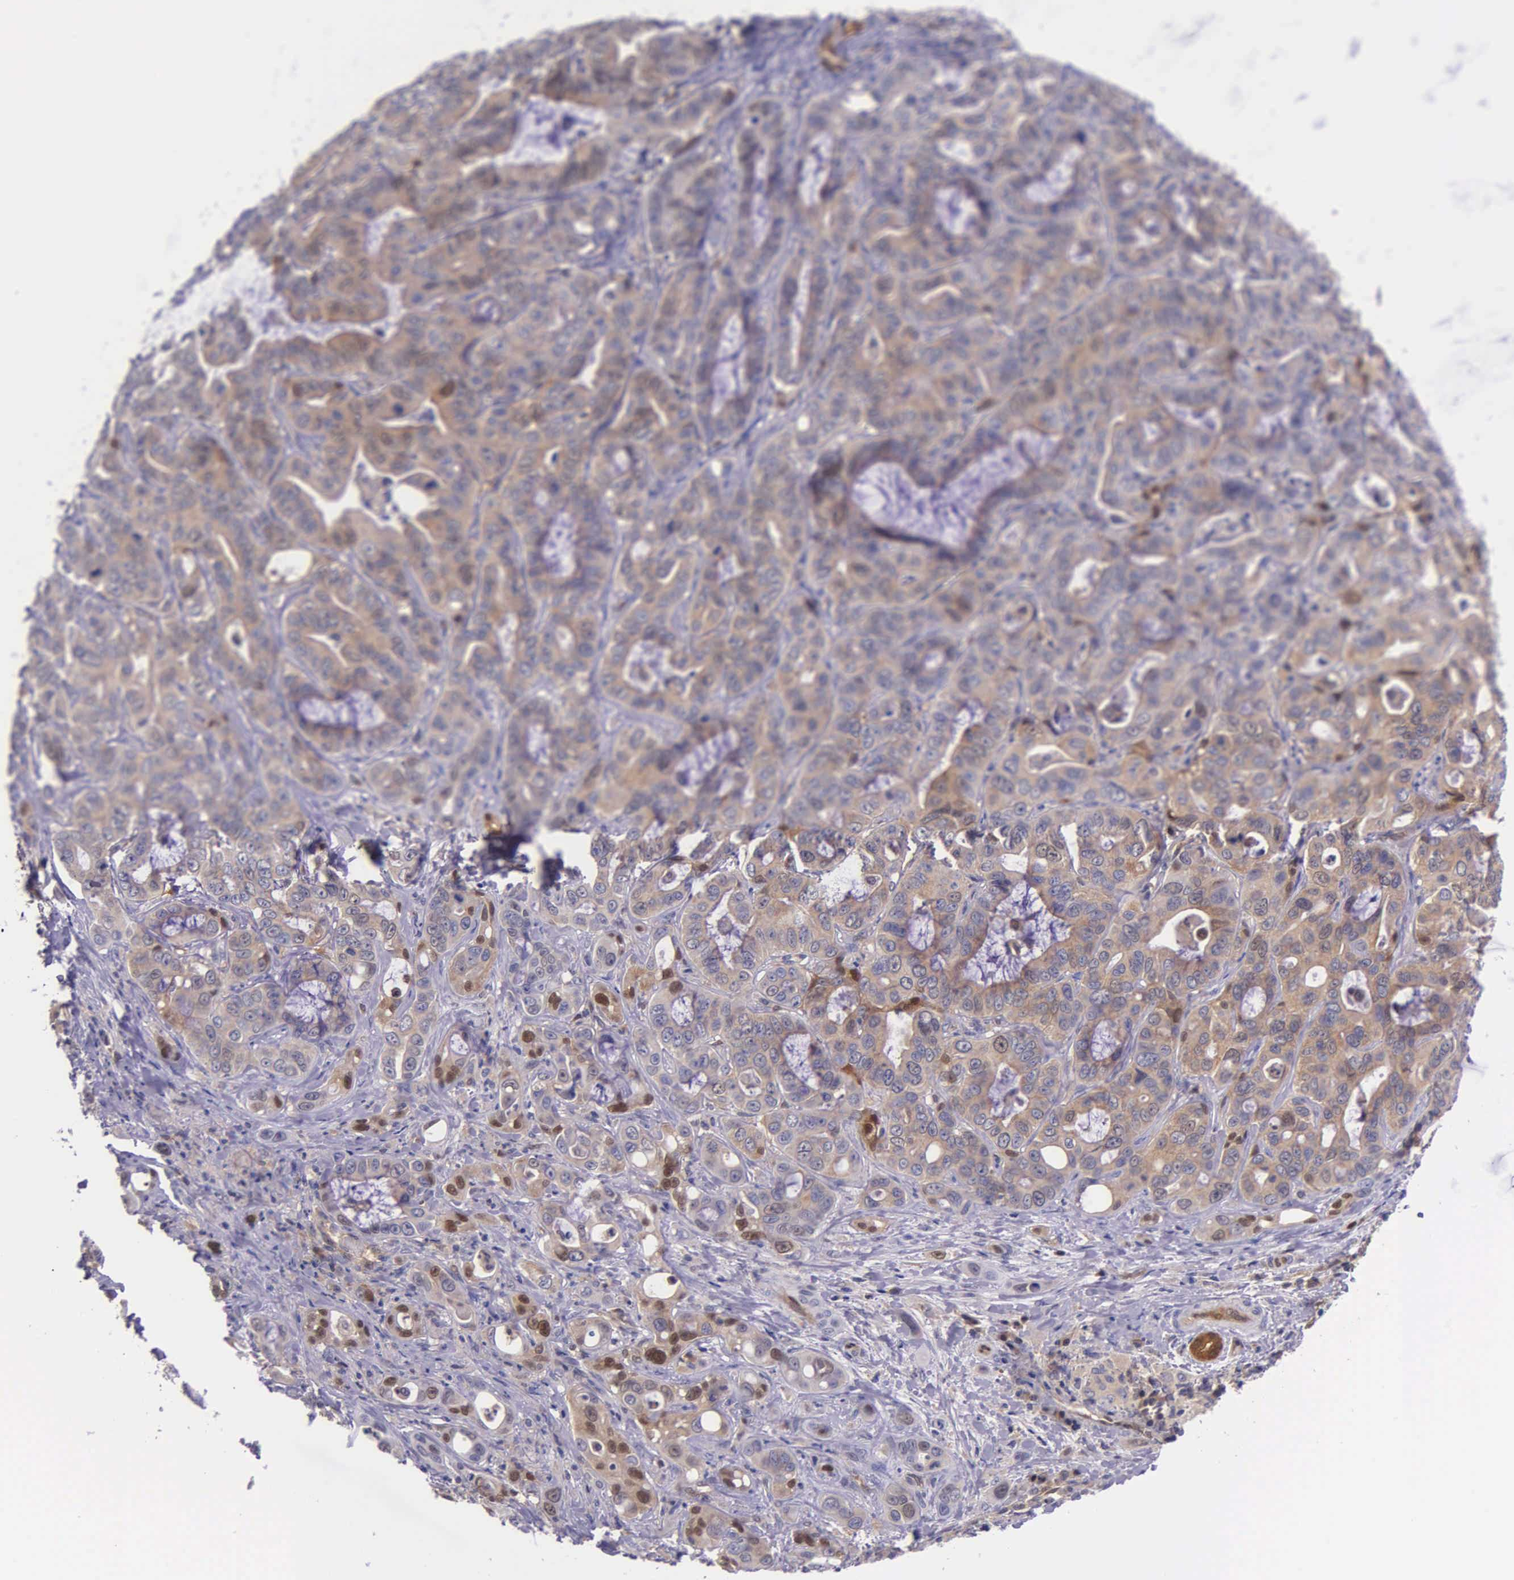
{"staining": {"intensity": "moderate", "quantity": ">75%", "location": "cytoplasmic/membranous"}, "tissue": "liver cancer", "cell_type": "Tumor cells", "image_type": "cancer", "snomed": [{"axis": "morphology", "description": "Cholangiocarcinoma"}, {"axis": "topography", "description": "Liver"}], "caption": "The micrograph exhibits staining of liver cholangiocarcinoma, revealing moderate cytoplasmic/membranous protein expression (brown color) within tumor cells. (DAB = brown stain, brightfield microscopy at high magnification).", "gene": "GMPR2", "patient": {"sex": "female", "age": 79}}